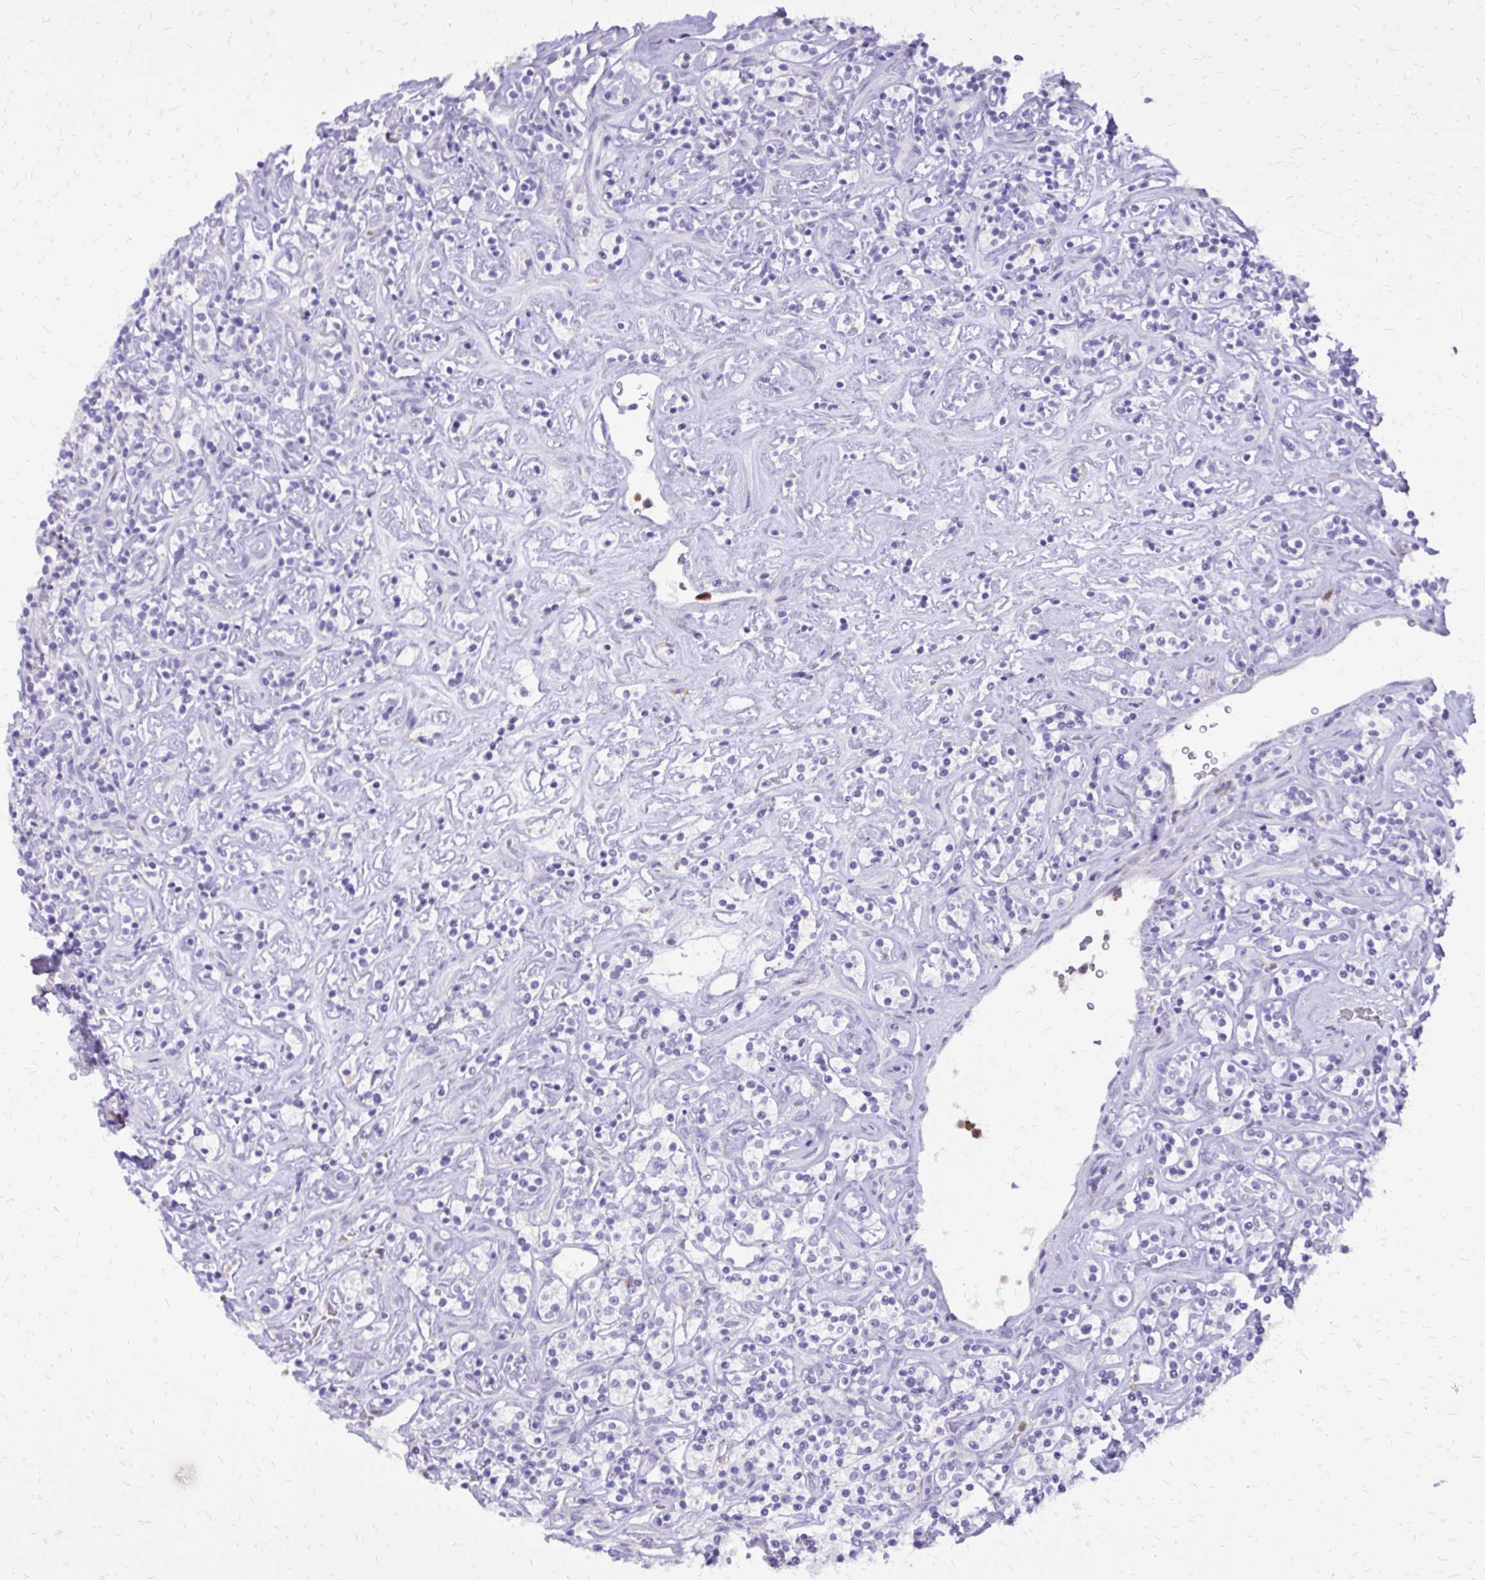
{"staining": {"intensity": "negative", "quantity": "none", "location": "none"}, "tissue": "renal cancer", "cell_type": "Tumor cells", "image_type": "cancer", "snomed": [{"axis": "morphology", "description": "Adenocarcinoma, NOS"}, {"axis": "topography", "description": "Kidney"}], "caption": "High magnification brightfield microscopy of renal adenocarcinoma stained with DAB (3,3'-diaminobenzidine) (brown) and counterstained with hematoxylin (blue): tumor cells show no significant expression. (Stains: DAB immunohistochemistry (IHC) with hematoxylin counter stain, Microscopy: brightfield microscopy at high magnification).", "gene": "CAT", "patient": {"sex": "male", "age": 77}}